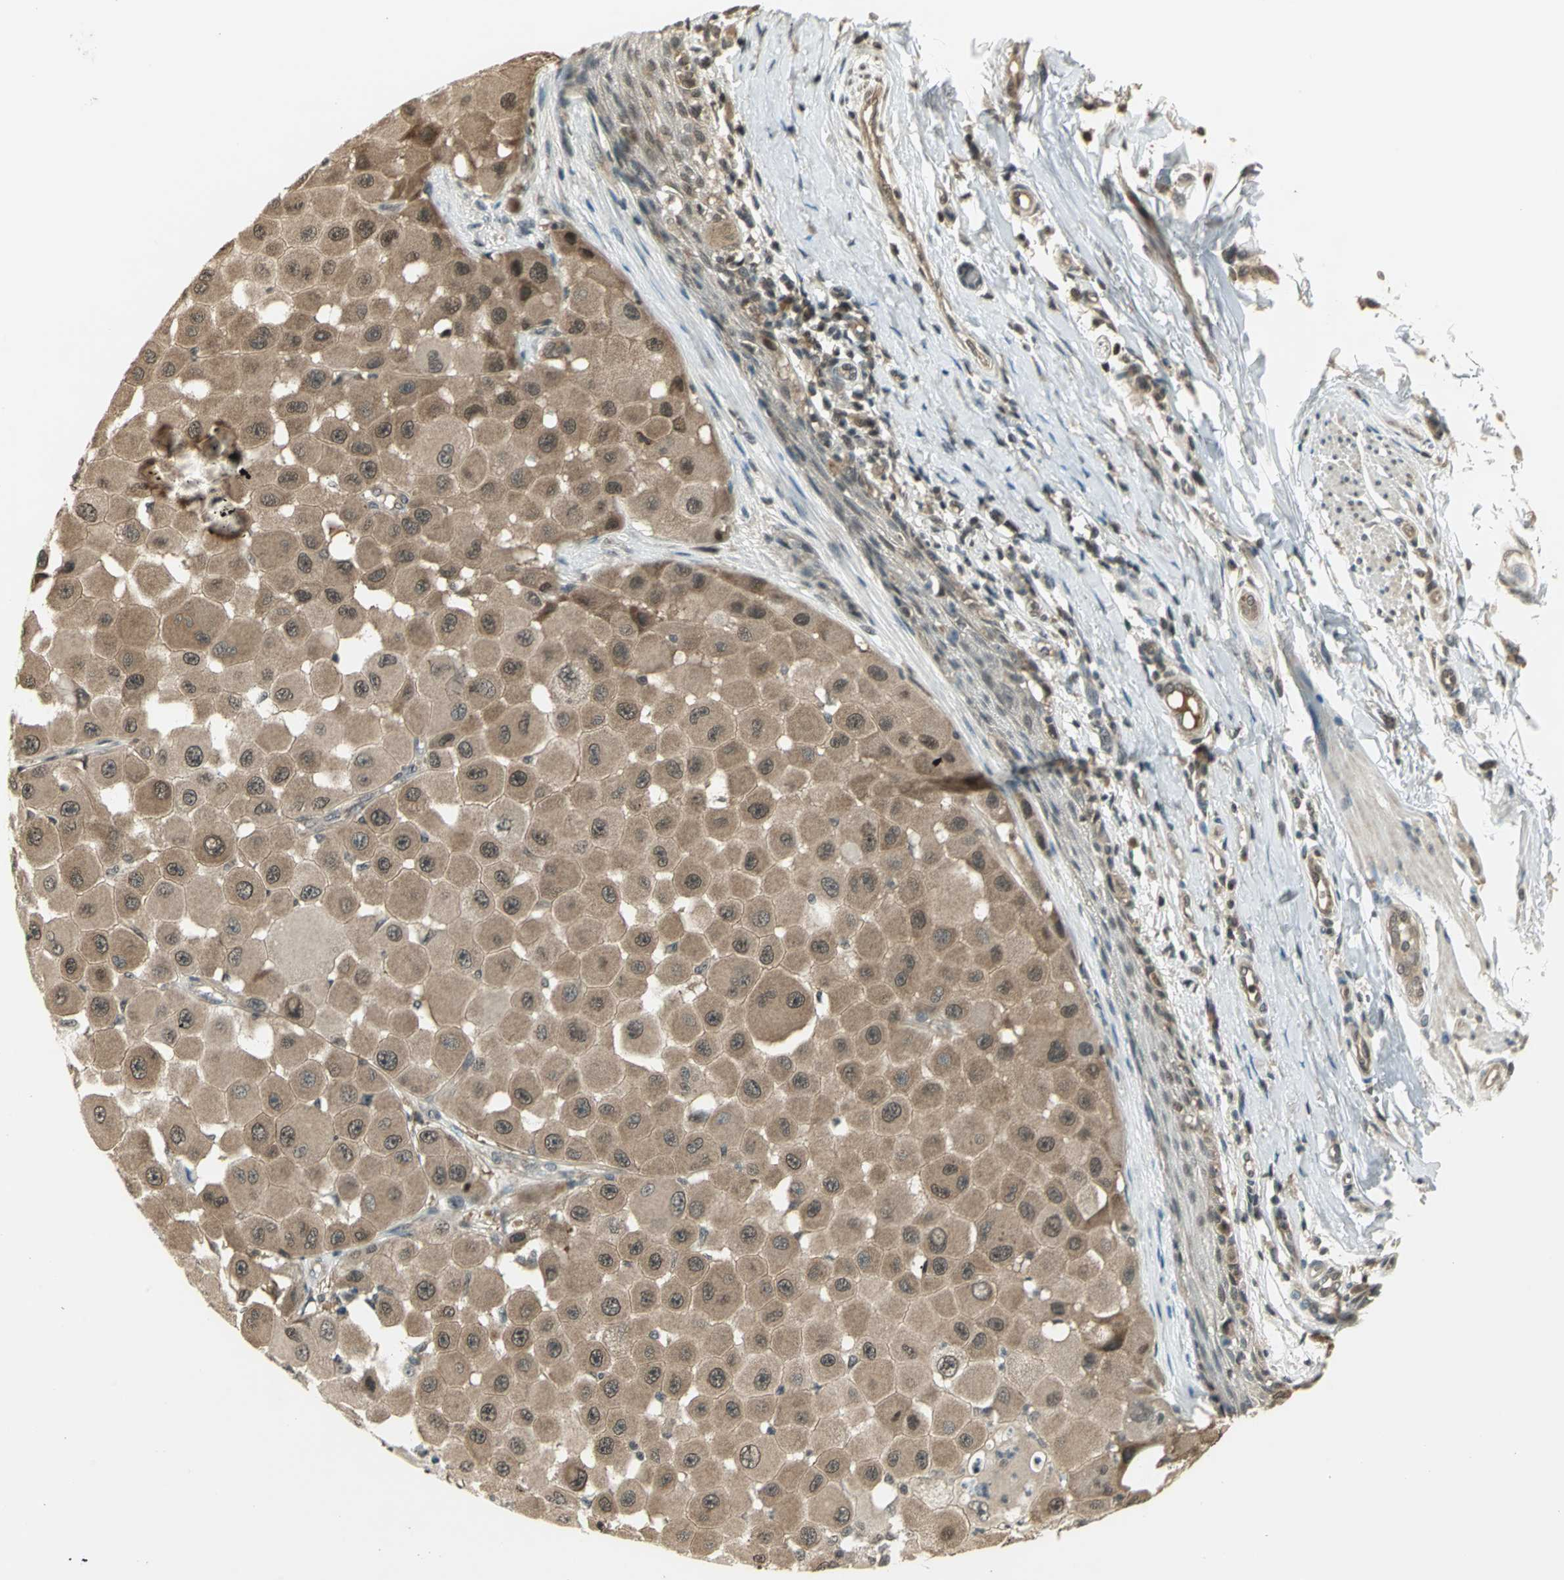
{"staining": {"intensity": "moderate", "quantity": ">75%", "location": "cytoplasmic/membranous"}, "tissue": "melanoma", "cell_type": "Tumor cells", "image_type": "cancer", "snomed": [{"axis": "morphology", "description": "Malignant melanoma, NOS"}, {"axis": "topography", "description": "Skin"}], "caption": "About >75% of tumor cells in malignant melanoma display moderate cytoplasmic/membranous protein staining as visualized by brown immunohistochemical staining.", "gene": "CDC34", "patient": {"sex": "female", "age": 81}}